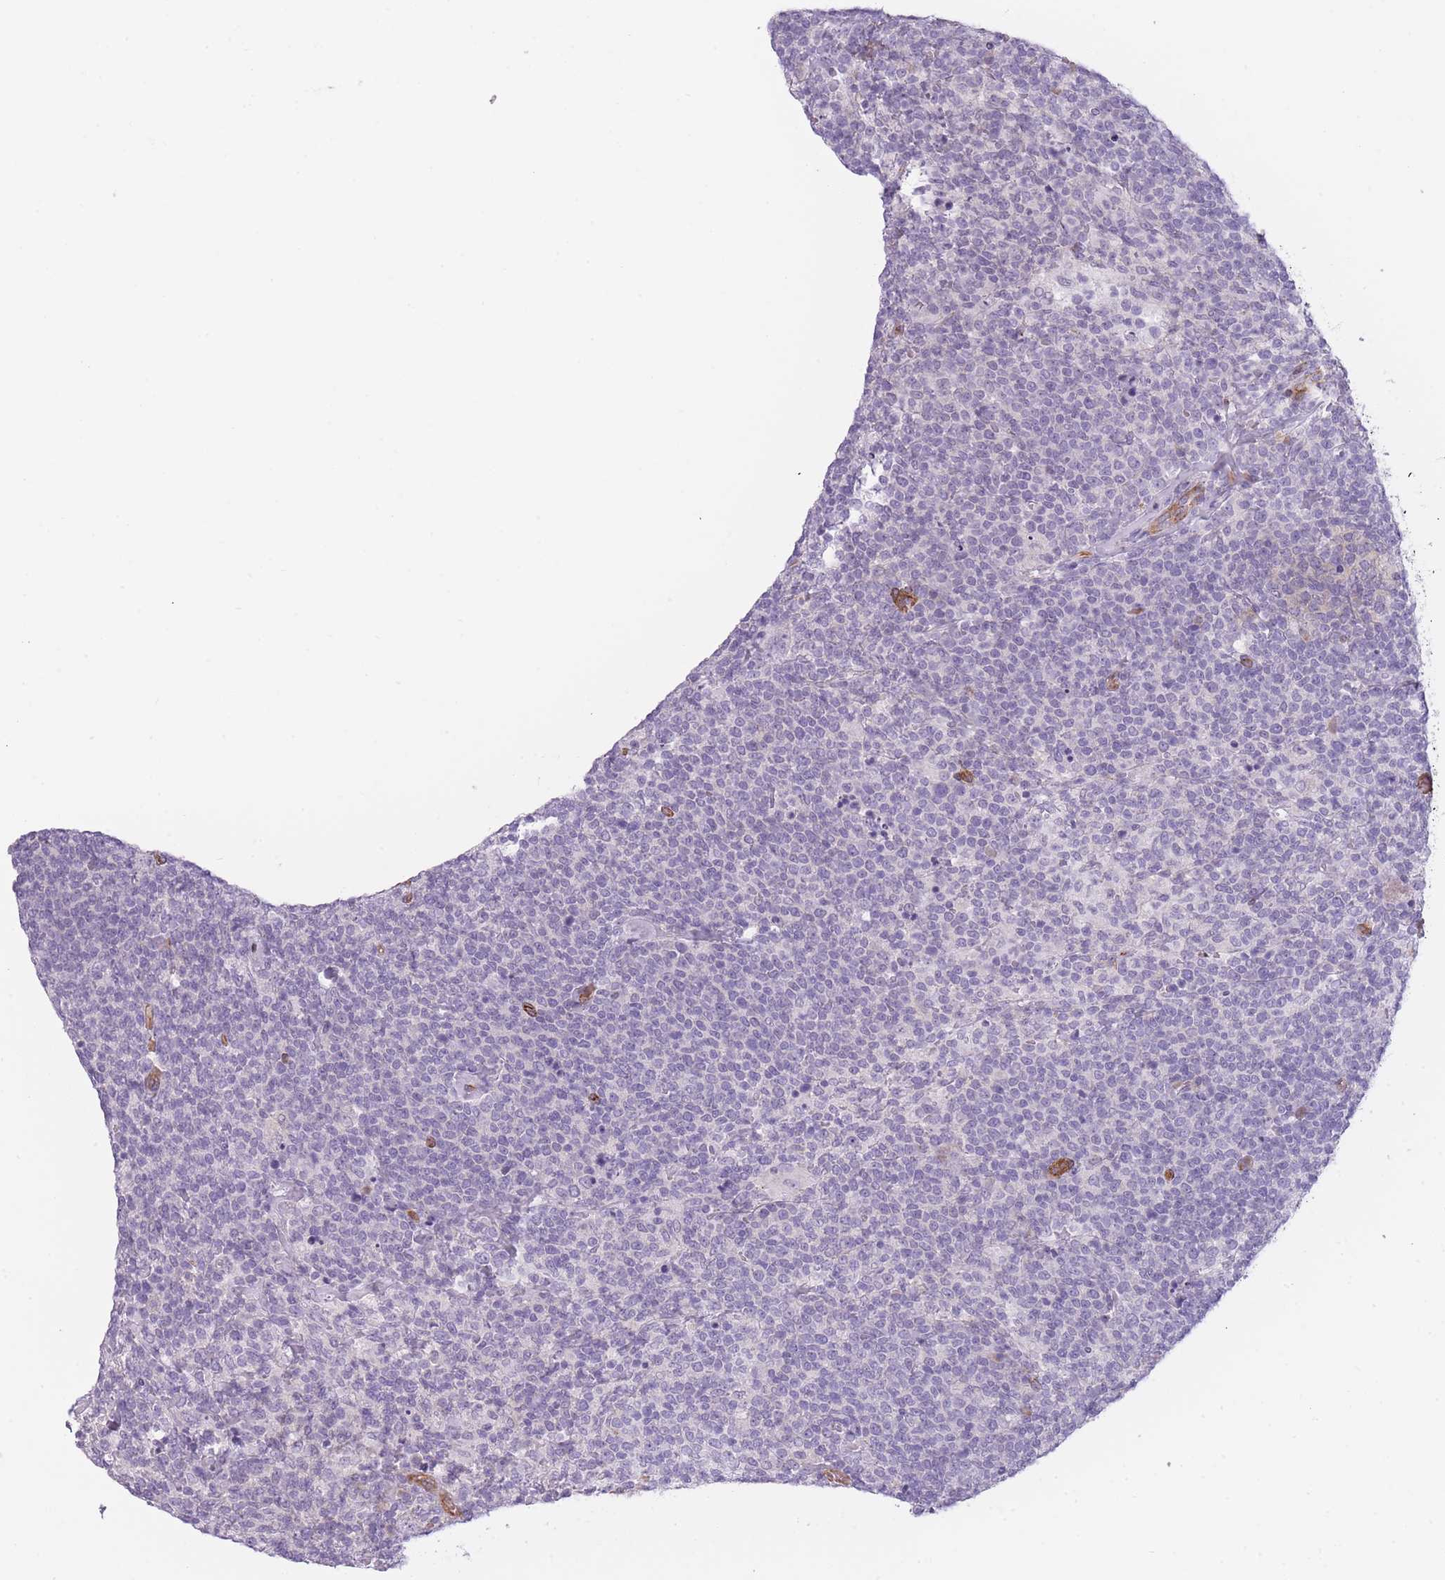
{"staining": {"intensity": "negative", "quantity": "none", "location": "none"}, "tissue": "lymphoma", "cell_type": "Tumor cells", "image_type": "cancer", "snomed": [{"axis": "morphology", "description": "Malignant lymphoma, non-Hodgkin's type, High grade"}, {"axis": "topography", "description": "Lymph node"}], "caption": "This is an IHC micrograph of lymphoma. There is no staining in tumor cells.", "gene": "OR6B3", "patient": {"sex": "male", "age": 61}}